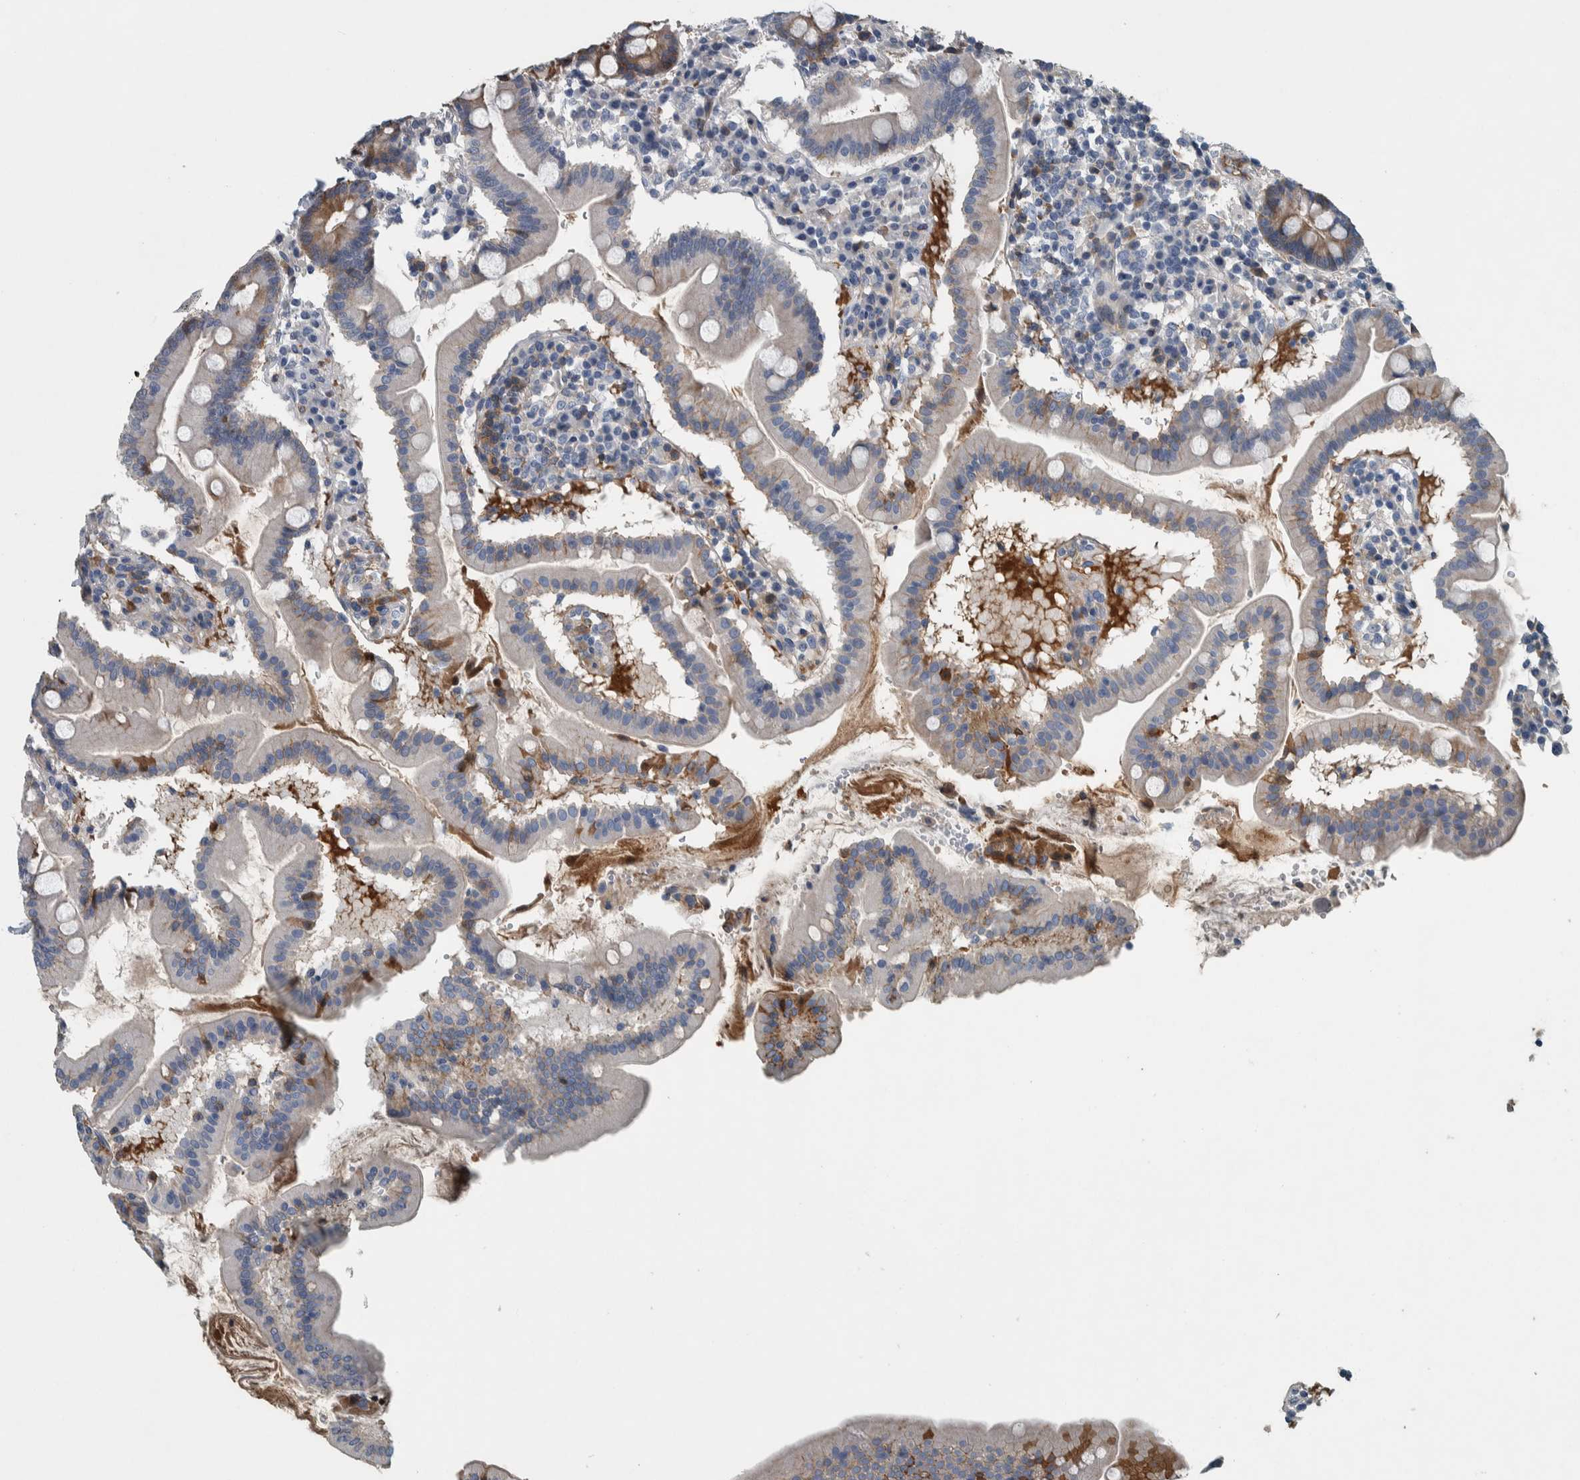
{"staining": {"intensity": "weak", "quantity": "25%-75%", "location": "cytoplasmic/membranous"}, "tissue": "duodenum", "cell_type": "Glandular cells", "image_type": "normal", "snomed": [{"axis": "morphology", "description": "Normal tissue, NOS"}, {"axis": "topography", "description": "Duodenum"}], "caption": "High-power microscopy captured an immunohistochemistry (IHC) micrograph of benign duodenum, revealing weak cytoplasmic/membranous staining in about 25%-75% of glandular cells.", "gene": "SERPINC1", "patient": {"sex": "male", "age": 50}}